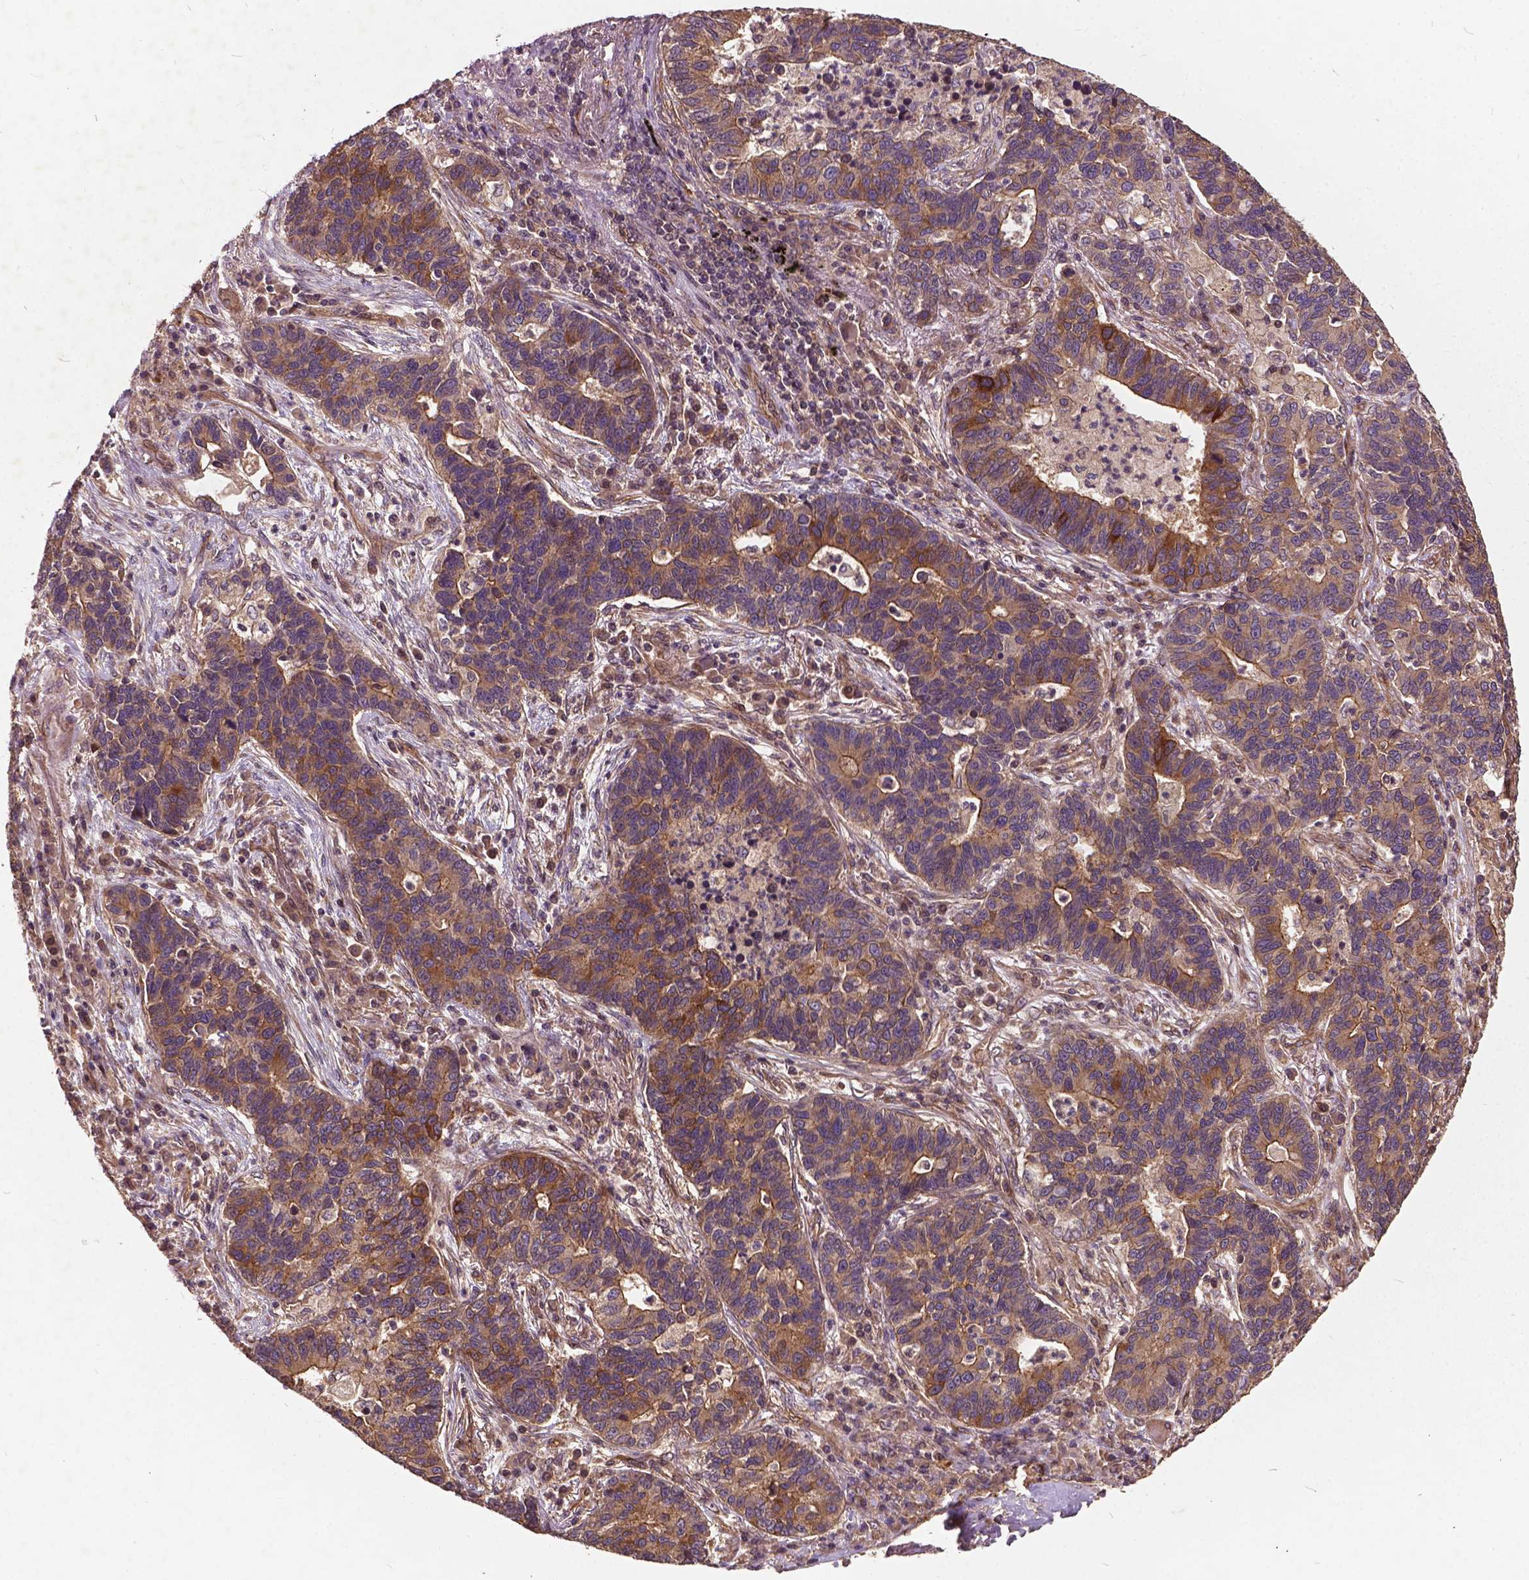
{"staining": {"intensity": "moderate", "quantity": "25%-75%", "location": "cytoplasmic/membranous"}, "tissue": "lung cancer", "cell_type": "Tumor cells", "image_type": "cancer", "snomed": [{"axis": "morphology", "description": "Adenocarcinoma, NOS"}, {"axis": "topography", "description": "Lung"}], "caption": "Human lung cancer (adenocarcinoma) stained with a brown dye shows moderate cytoplasmic/membranous positive positivity in approximately 25%-75% of tumor cells.", "gene": "UBXN2A", "patient": {"sex": "female", "age": 57}}